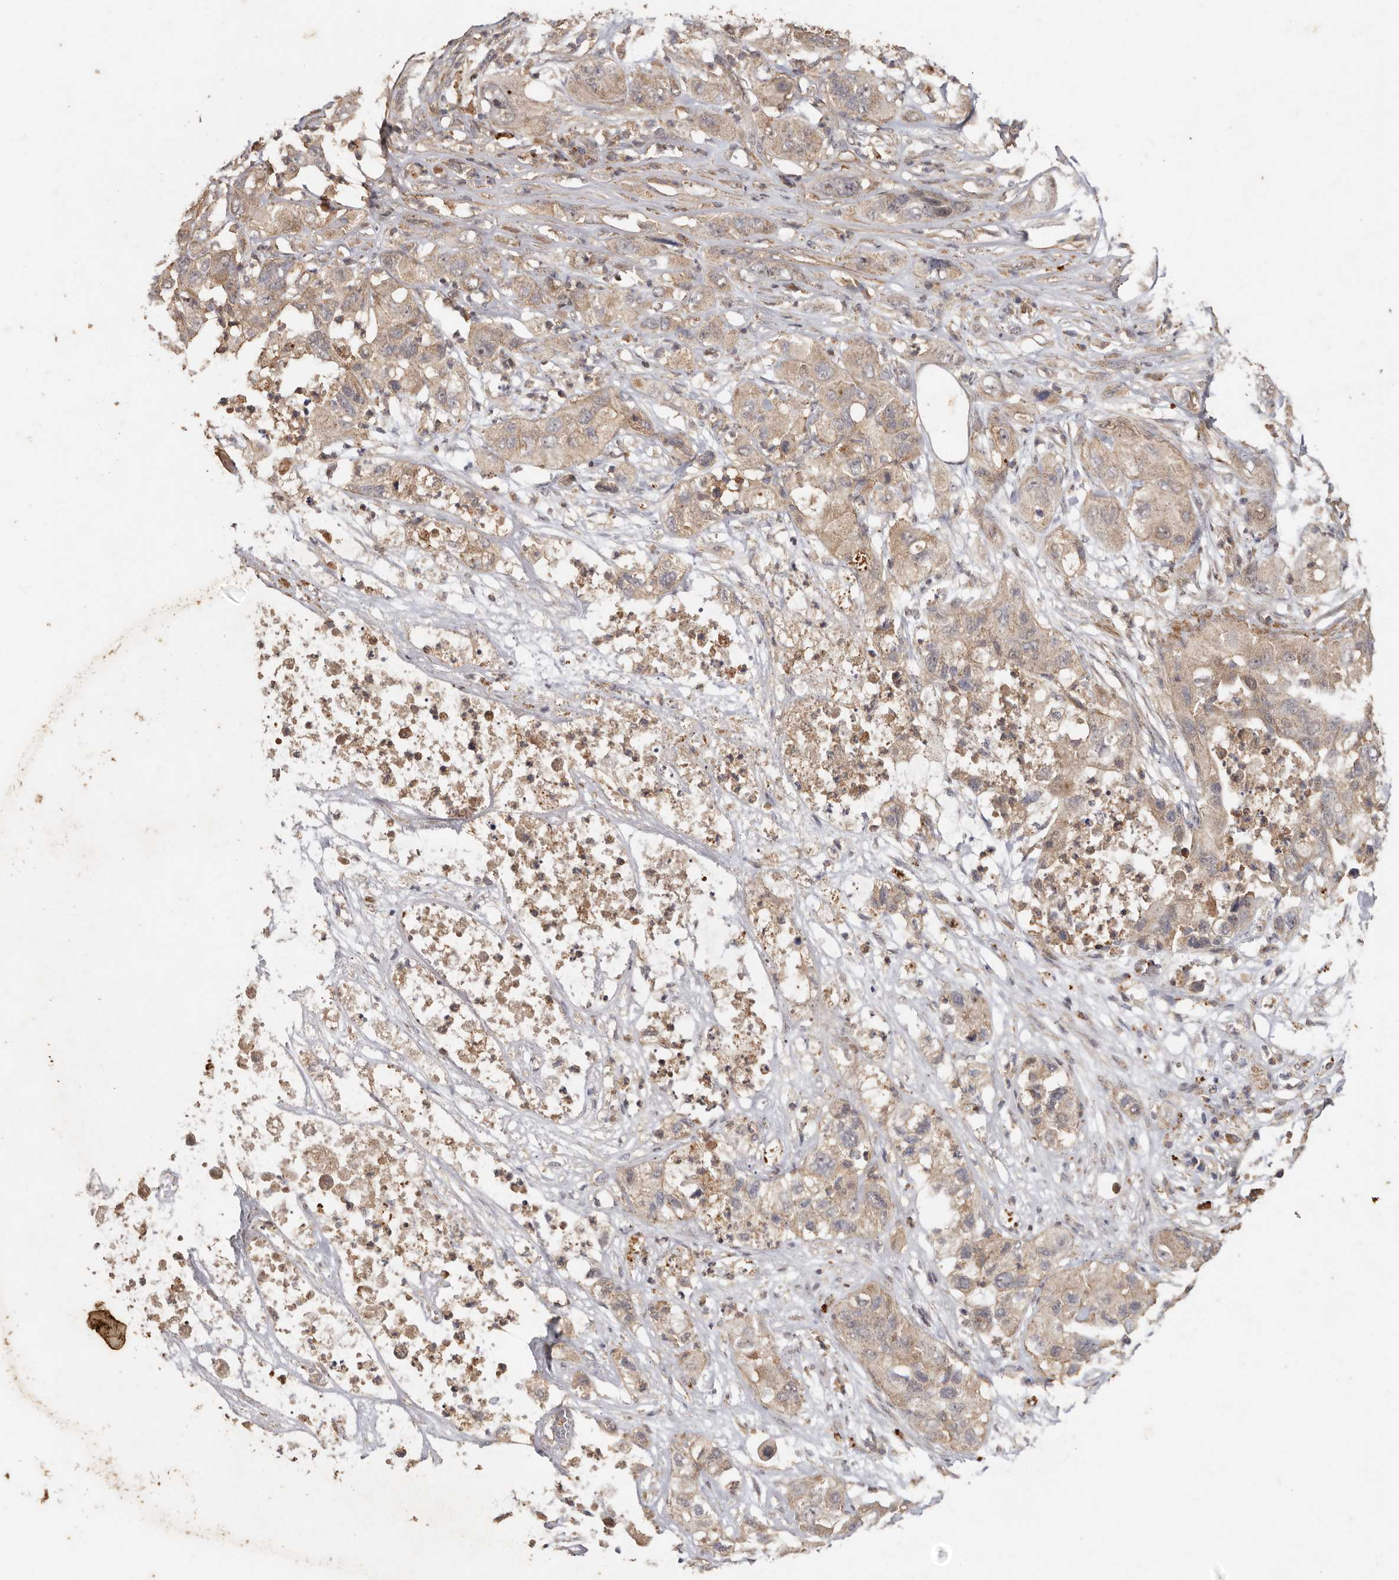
{"staining": {"intensity": "weak", "quantity": ">75%", "location": "cytoplasmic/membranous"}, "tissue": "pancreatic cancer", "cell_type": "Tumor cells", "image_type": "cancer", "snomed": [{"axis": "morphology", "description": "Adenocarcinoma, NOS"}, {"axis": "topography", "description": "Pancreas"}], "caption": "DAB (3,3'-diaminobenzidine) immunohistochemical staining of pancreatic adenocarcinoma displays weak cytoplasmic/membranous protein staining in about >75% of tumor cells.", "gene": "RWDD1", "patient": {"sex": "female", "age": 78}}